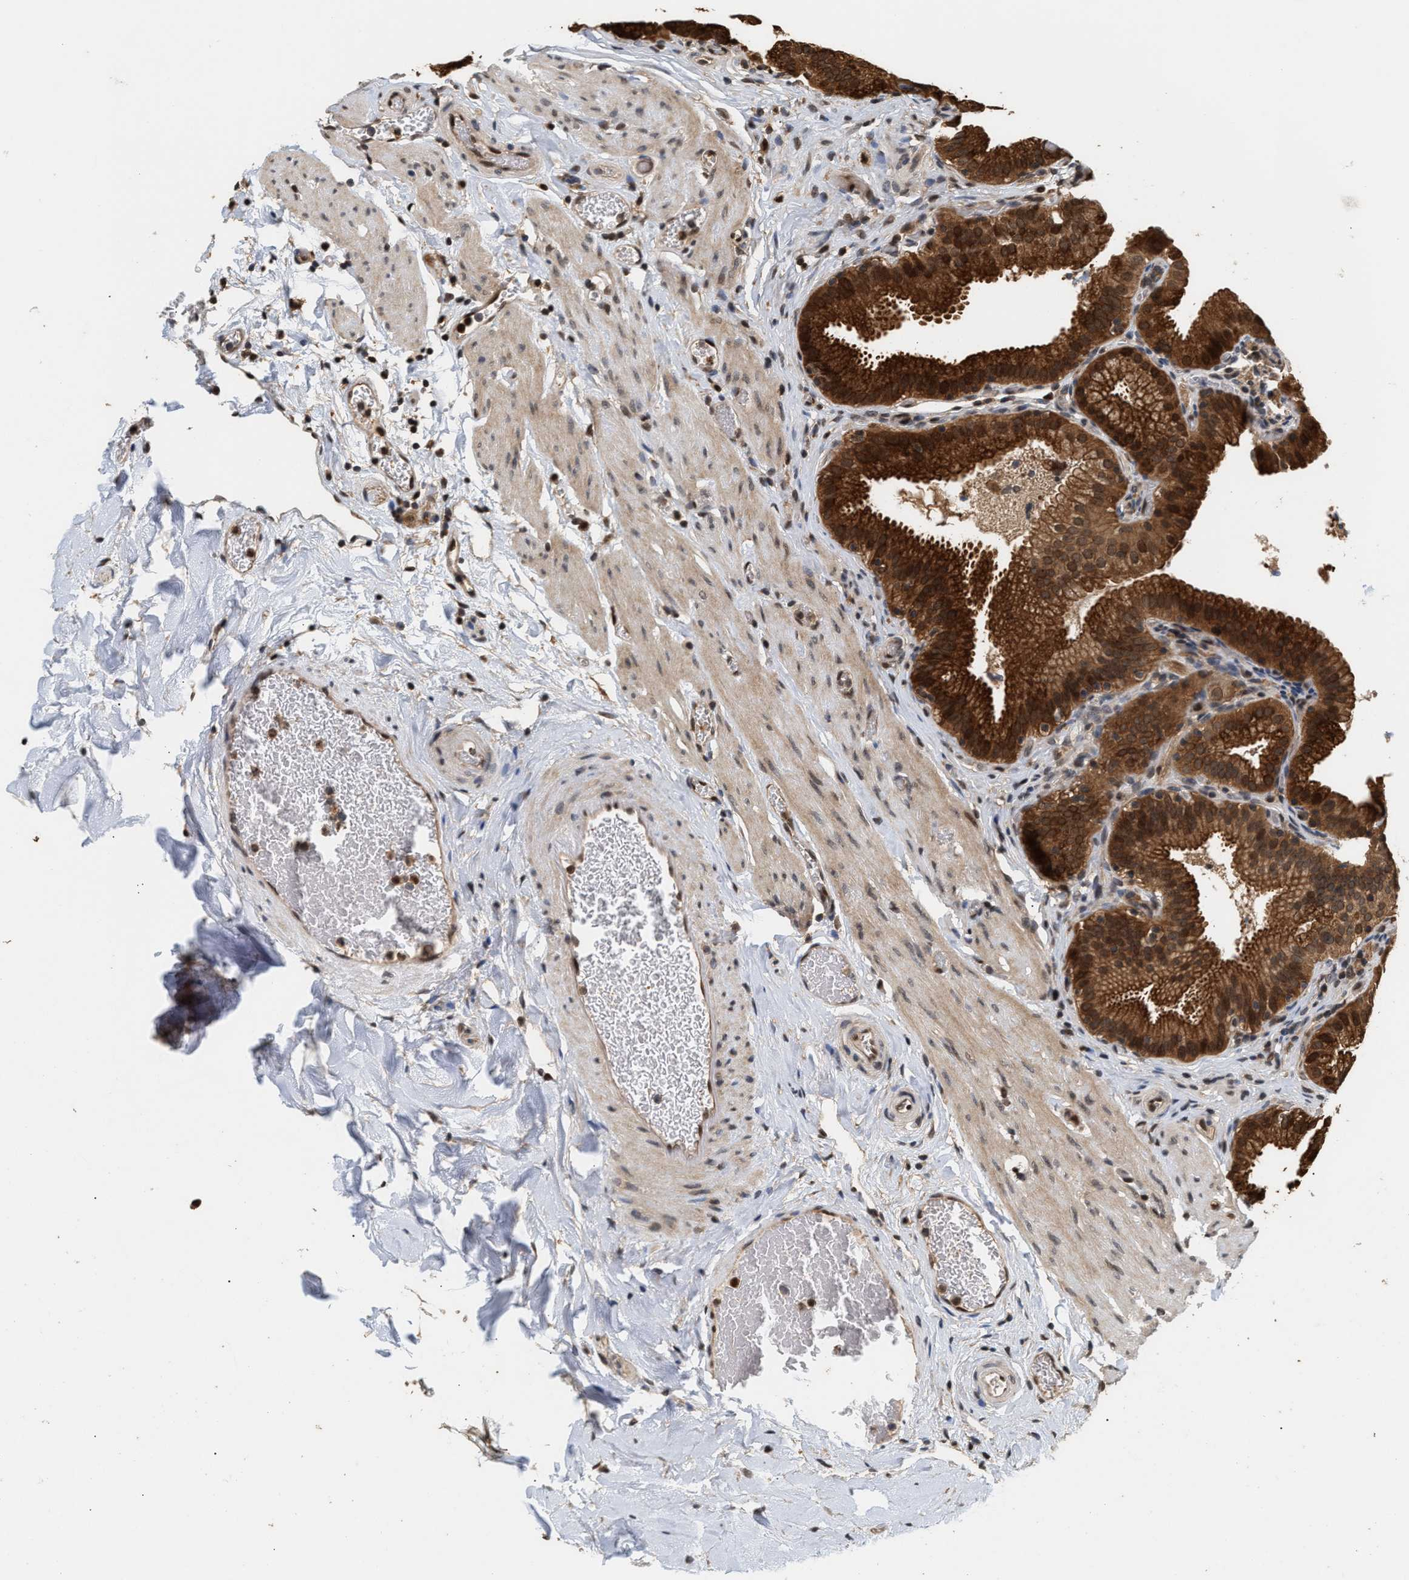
{"staining": {"intensity": "strong", "quantity": ">75%", "location": "cytoplasmic/membranous,nuclear"}, "tissue": "gallbladder", "cell_type": "Glandular cells", "image_type": "normal", "snomed": [{"axis": "morphology", "description": "Normal tissue, NOS"}, {"axis": "topography", "description": "Gallbladder"}], "caption": "DAB (3,3'-diaminobenzidine) immunohistochemical staining of benign gallbladder demonstrates strong cytoplasmic/membranous,nuclear protein positivity in approximately >75% of glandular cells.", "gene": "ABHD5", "patient": {"sex": "male", "age": 54}}